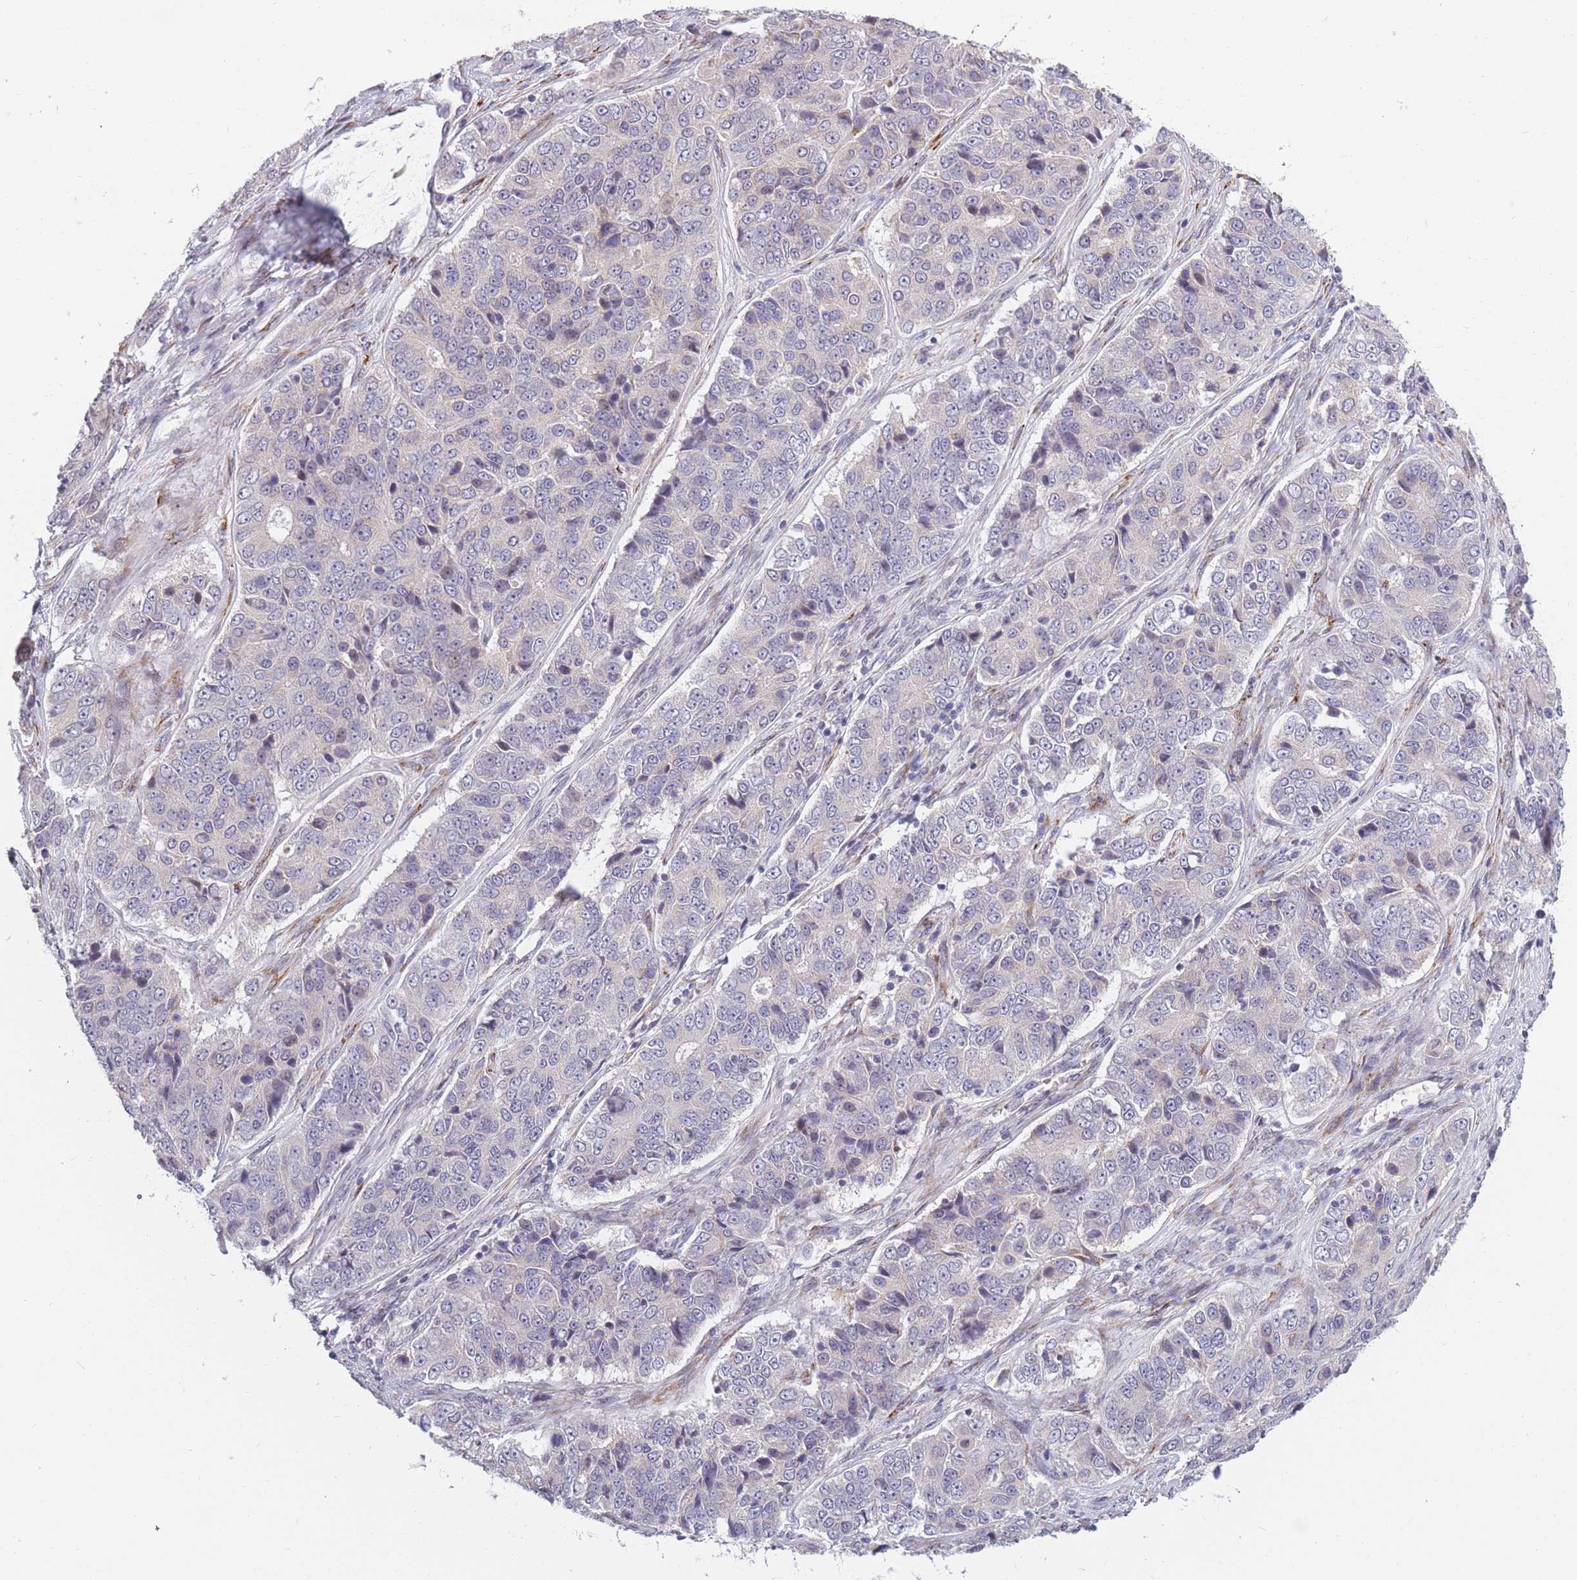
{"staining": {"intensity": "negative", "quantity": "none", "location": "none"}, "tissue": "ovarian cancer", "cell_type": "Tumor cells", "image_type": "cancer", "snomed": [{"axis": "morphology", "description": "Carcinoma, endometroid"}, {"axis": "topography", "description": "Ovary"}], "caption": "Tumor cells show no significant staining in ovarian endometroid carcinoma.", "gene": "CCNQ", "patient": {"sex": "female", "age": 51}}